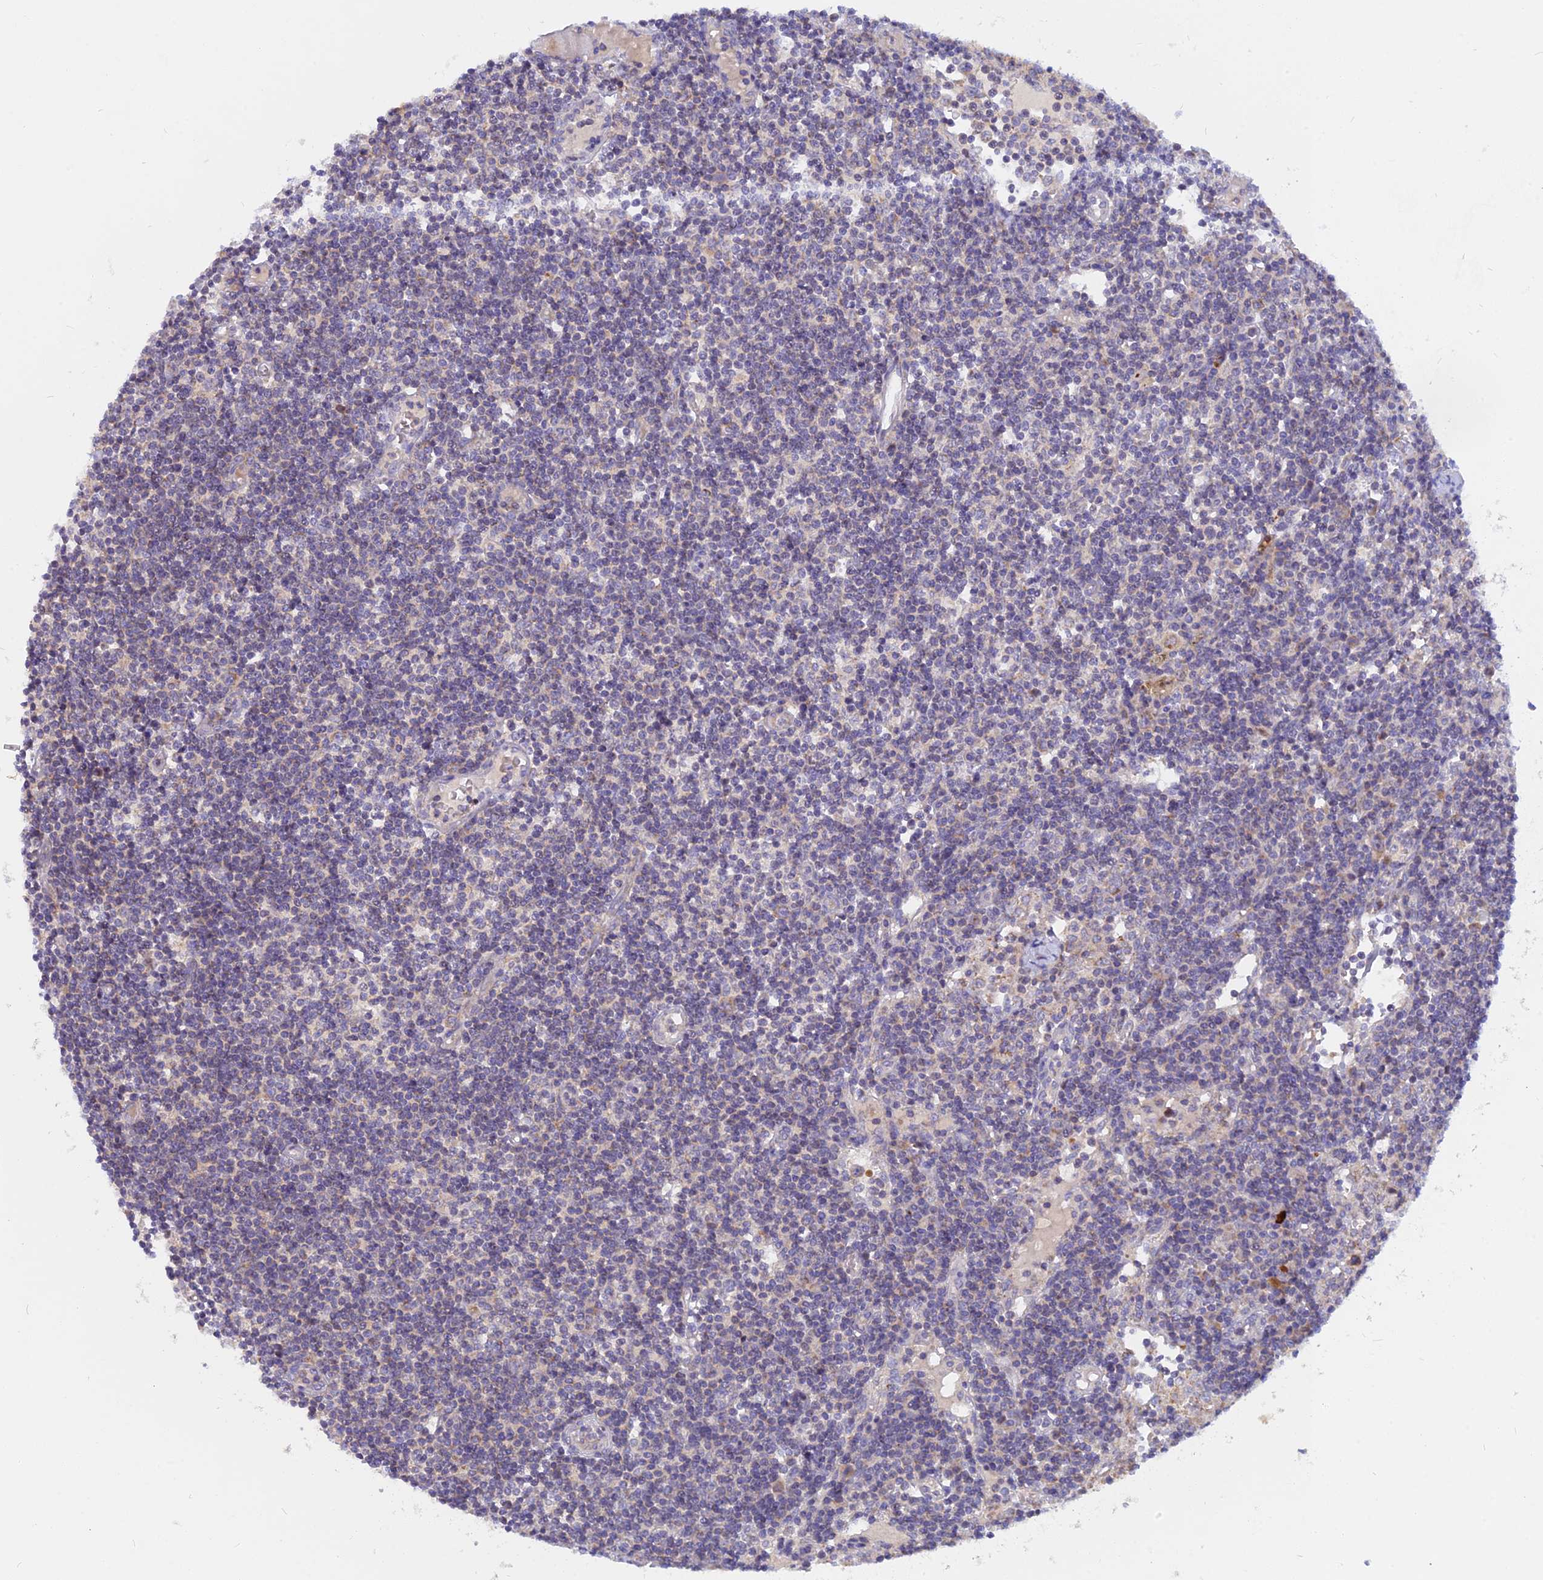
{"staining": {"intensity": "weak", "quantity": "25%-75%", "location": "cytoplasmic/membranous"}, "tissue": "lymph node", "cell_type": "Germinal center cells", "image_type": "normal", "snomed": [{"axis": "morphology", "description": "Normal tissue, NOS"}, {"axis": "topography", "description": "Lymph node"}], "caption": "A brown stain shows weak cytoplasmic/membranous expression of a protein in germinal center cells of normal lymph node. Nuclei are stained in blue.", "gene": "CACNA1B", "patient": {"sex": "female", "age": 55}}